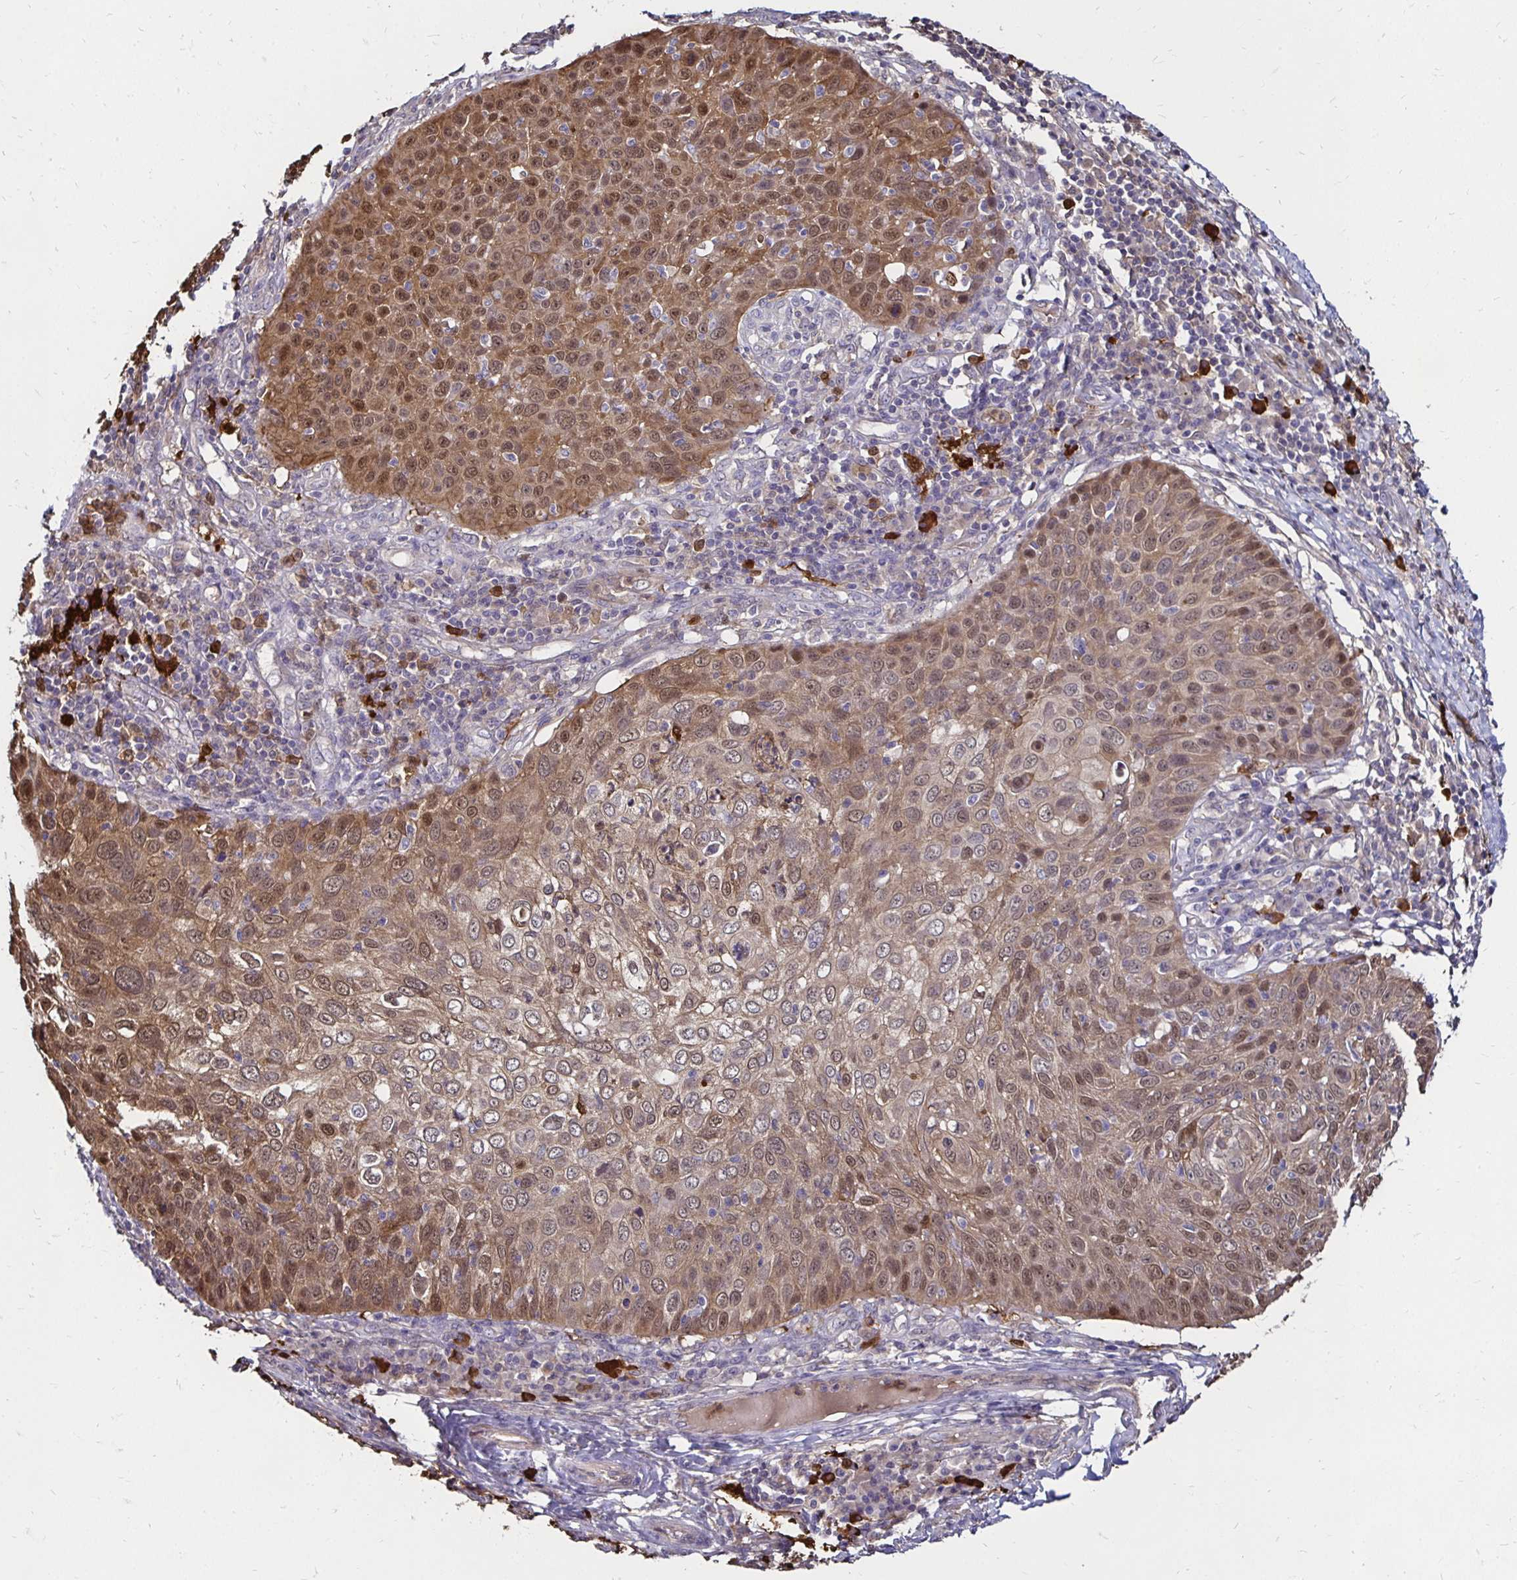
{"staining": {"intensity": "moderate", "quantity": ">75%", "location": "nuclear"}, "tissue": "skin cancer", "cell_type": "Tumor cells", "image_type": "cancer", "snomed": [{"axis": "morphology", "description": "Squamous cell carcinoma, NOS"}, {"axis": "topography", "description": "Skin"}], "caption": "Brown immunohistochemical staining in skin squamous cell carcinoma demonstrates moderate nuclear staining in about >75% of tumor cells. (Brightfield microscopy of DAB IHC at high magnification).", "gene": "TXN", "patient": {"sex": "male", "age": 87}}